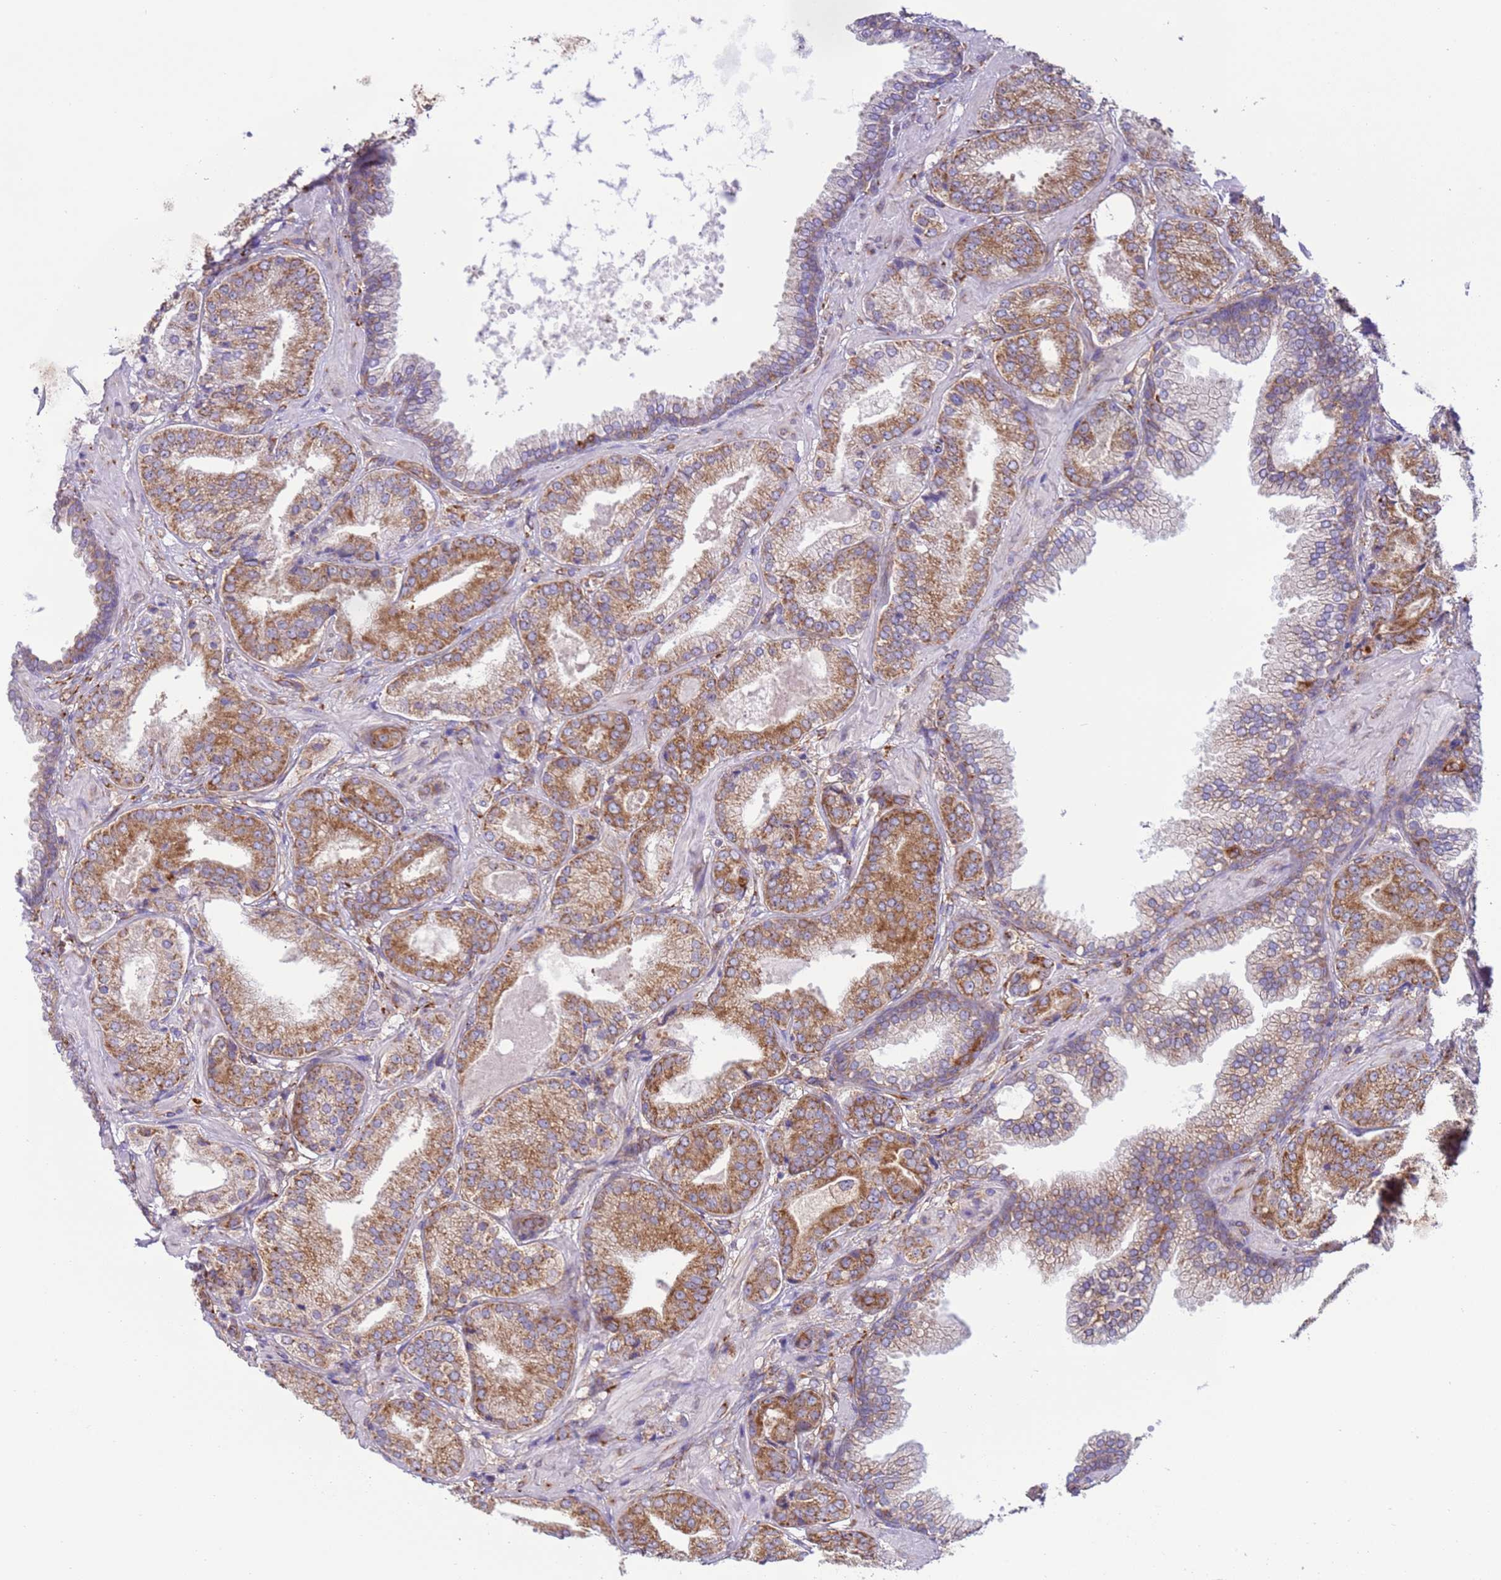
{"staining": {"intensity": "moderate", "quantity": ">75%", "location": "cytoplasmic/membranous"}, "tissue": "prostate cancer", "cell_type": "Tumor cells", "image_type": "cancer", "snomed": [{"axis": "morphology", "description": "Adenocarcinoma, High grade"}, {"axis": "topography", "description": "Prostate"}], "caption": "Immunohistochemistry (DAB) staining of prostate cancer shows moderate cytoplasmic/membranous protein staining in about >75% of tumor cells.", "gene": "VARS1", "patient": {"sex": "male", "age": 63}}